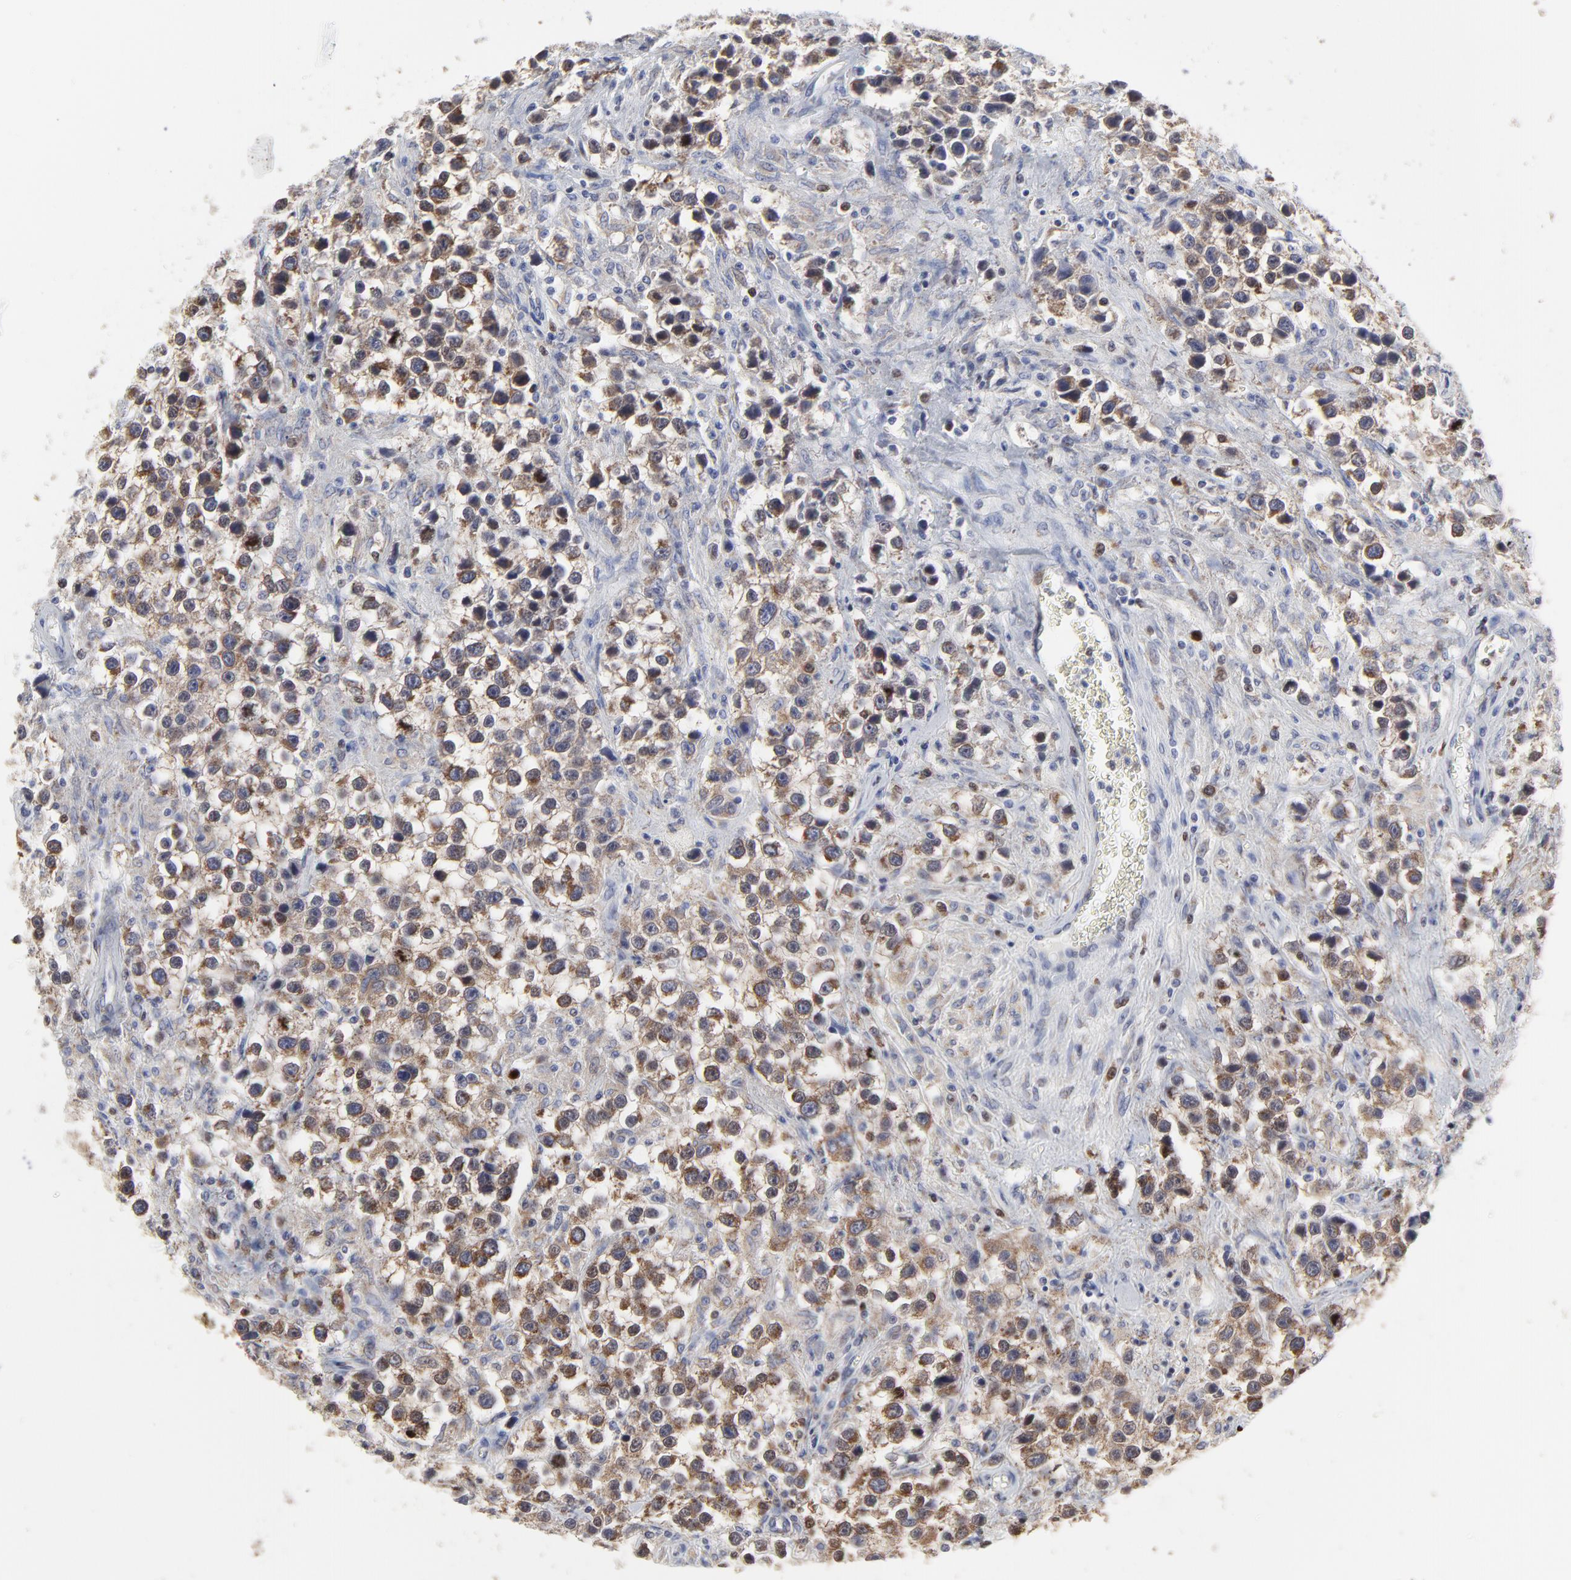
{"staining": {"intensity": "moderate", "quantity": "25%-75%", "location": "cytoplasmic/membranous"}, "tissue": "testis cancer", "cell_type": "Tumor cells", "image_type": "cancer", "snomed": [{"axis": "morphology", "description": "Seminoma, NOS"}, {"axis": "topography", "description": "Testis"}], "caption": "Brown immunohistochemical staining in testis seminoma shows moderate cytoplasmic/membranous expression in about 25%-75% of tumor cells. (Brightfield microscopy of DAB IHC at high magnification).", "gene": "NCAPH", "patient": {"sex": "male", "age": 43}}